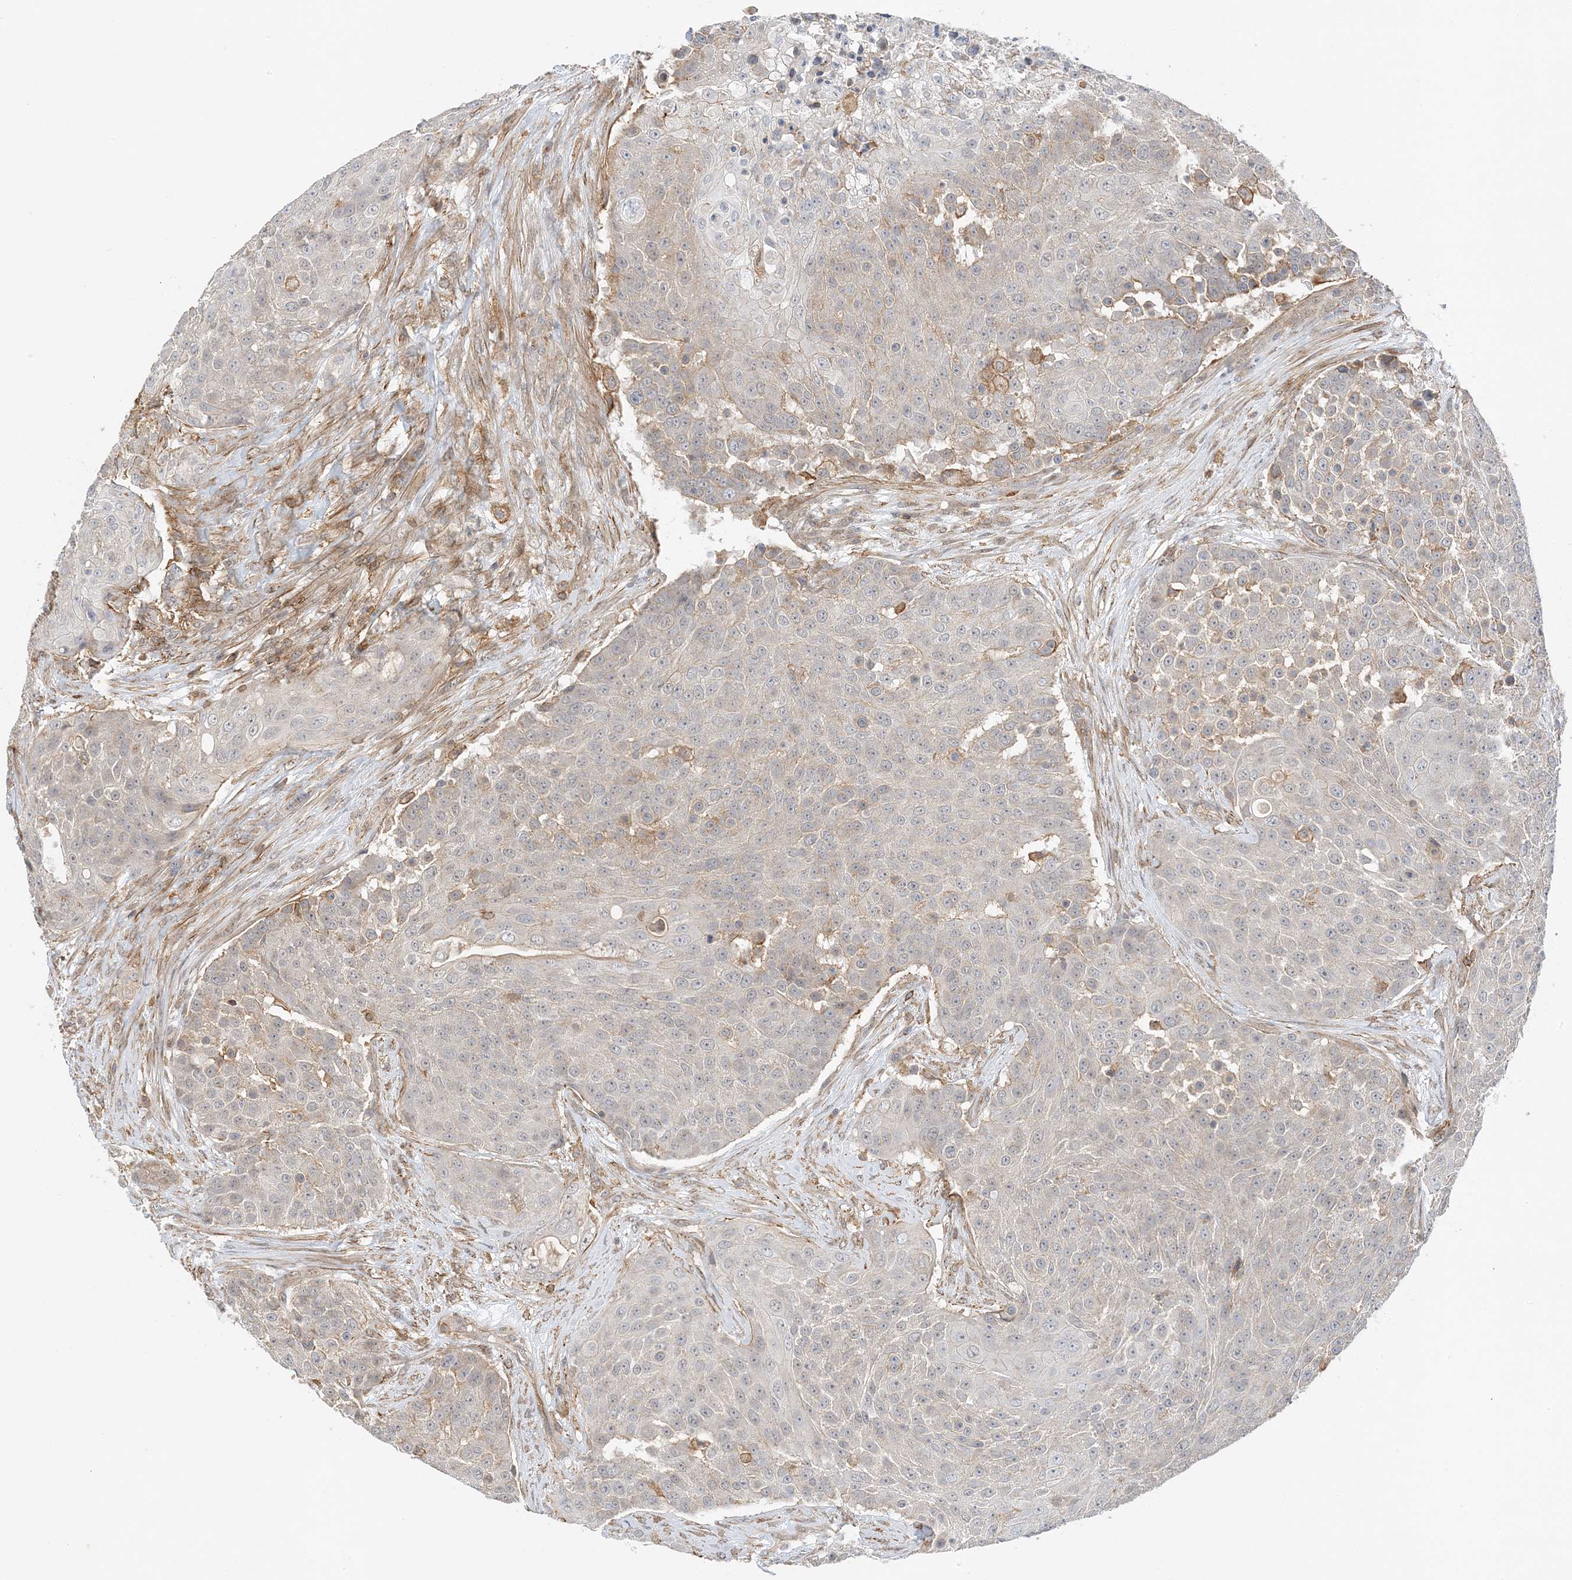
{"staining": {"intensity": "weak", "quantity": "25%-75%", "location": "cytoplasmic/membranous,nuclear"}, "tissue": "urothelial cancer", "cell_type": "Tumor cells", "image_type": "cancer", "snomed": [{"axis": "morphology", "description": "Urothelial carcinoma, High grade"}, {"axis": "topography", "description": "Urinary bladder"}], "caption": "A micrograph of high-grade urothelial carcinoma stained for a protein reveals weak cytoplasmic/membranous and nuclear brown staining in tumor cells. (DAB = brown stain, brightfield microscopy at high magnification).", "gene": "TATDN3", "patient": {"sex": "female", "age": 63}}